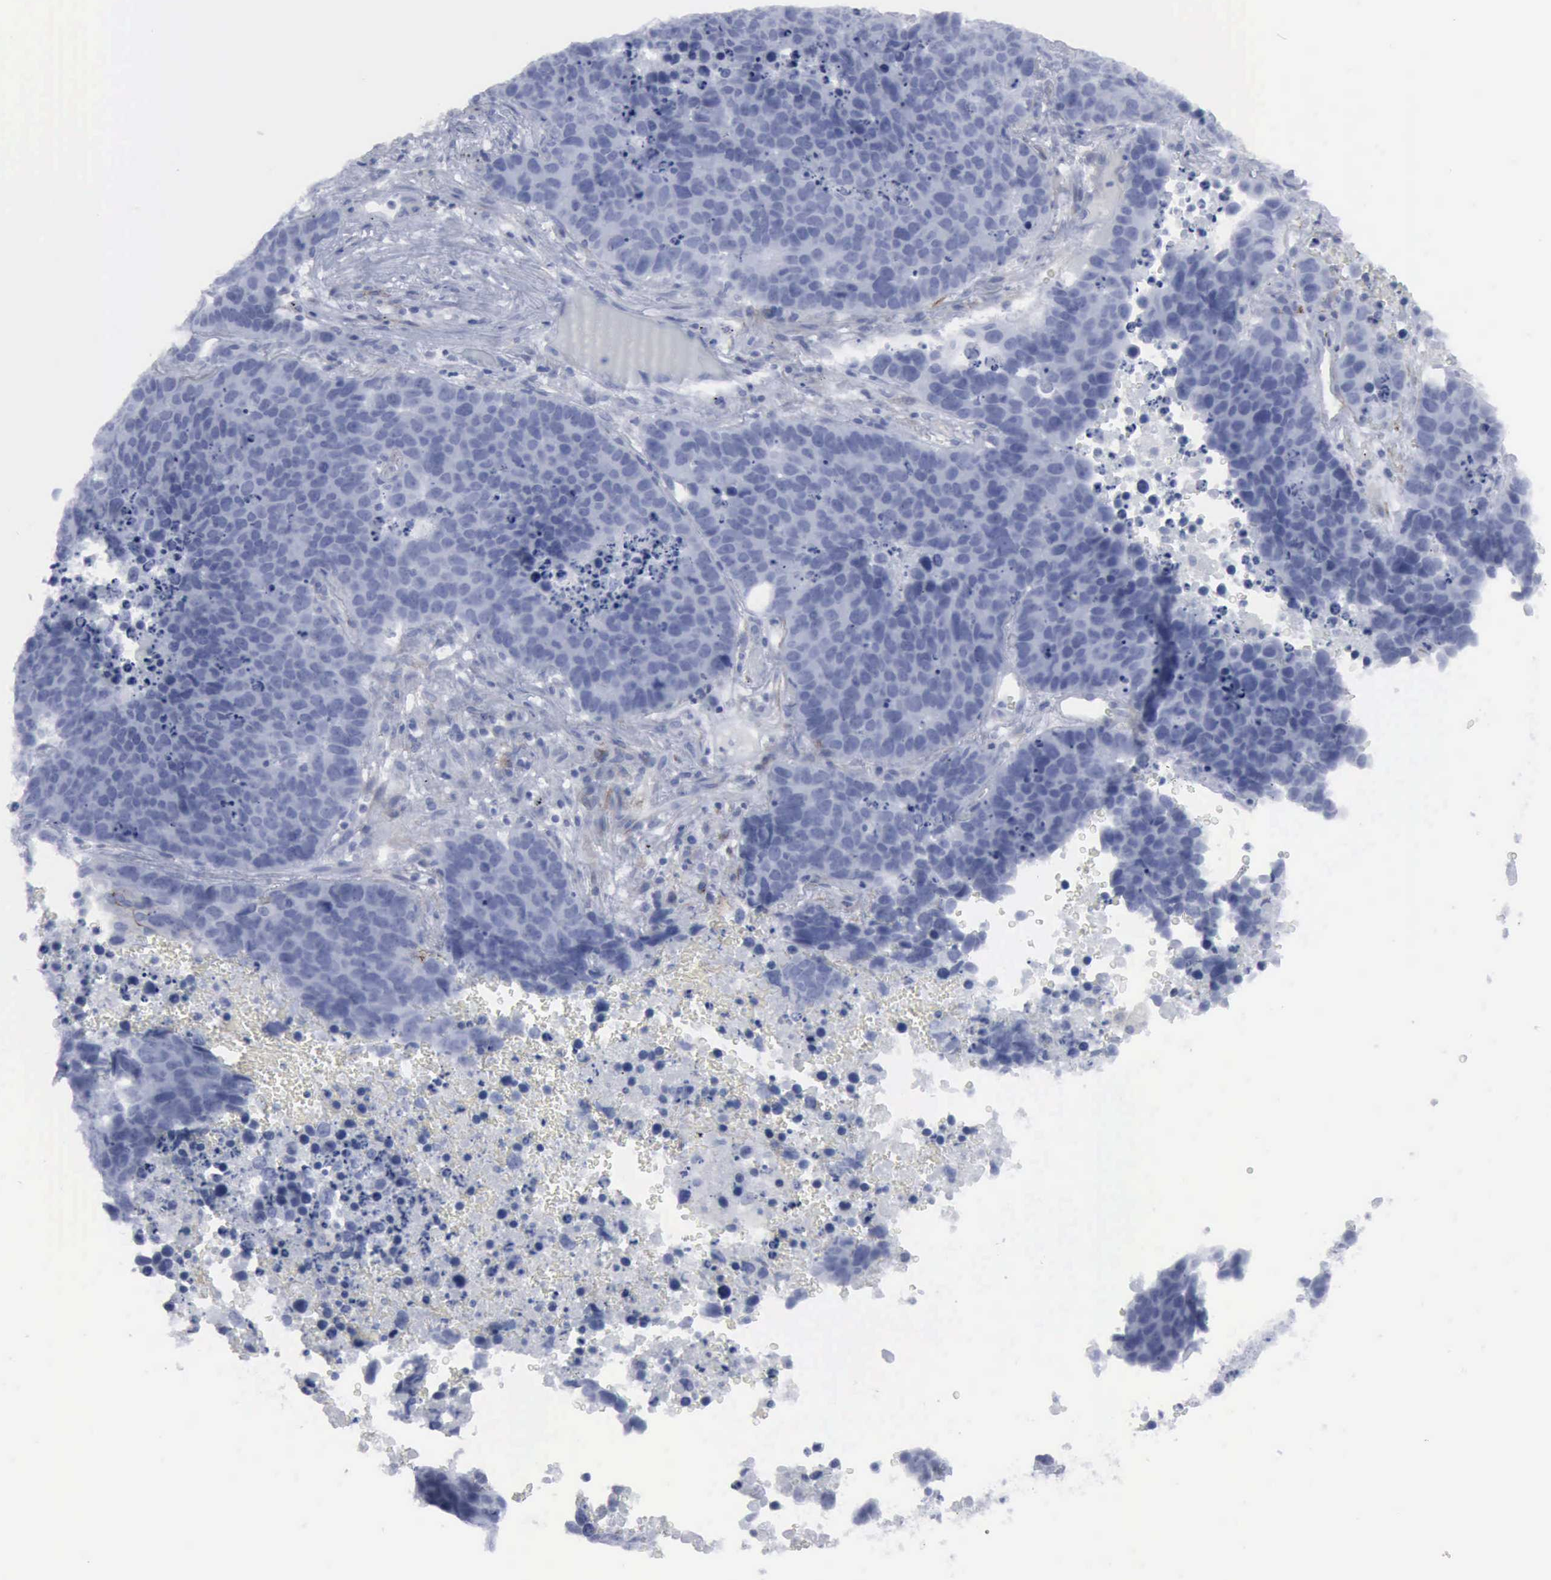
{"staining": {"intensity": "negative", "quantity": "none", "location": "none"}, "tissue": "lung cancer", "cell_type": "Tumor cells", "image_type": "cancer", "snomed": [{"axis": "morphology", "description": "Carcinoid, malignant, NOS"}, {"axis": "topography", "description": "Lung"}], "caption": "Lung malignant carcinoid was stained to show a protein in brown. There is no significant staining in tumor cells.", "gene": "VCAM1", "patient": {"sex": "male", "age": 60}}